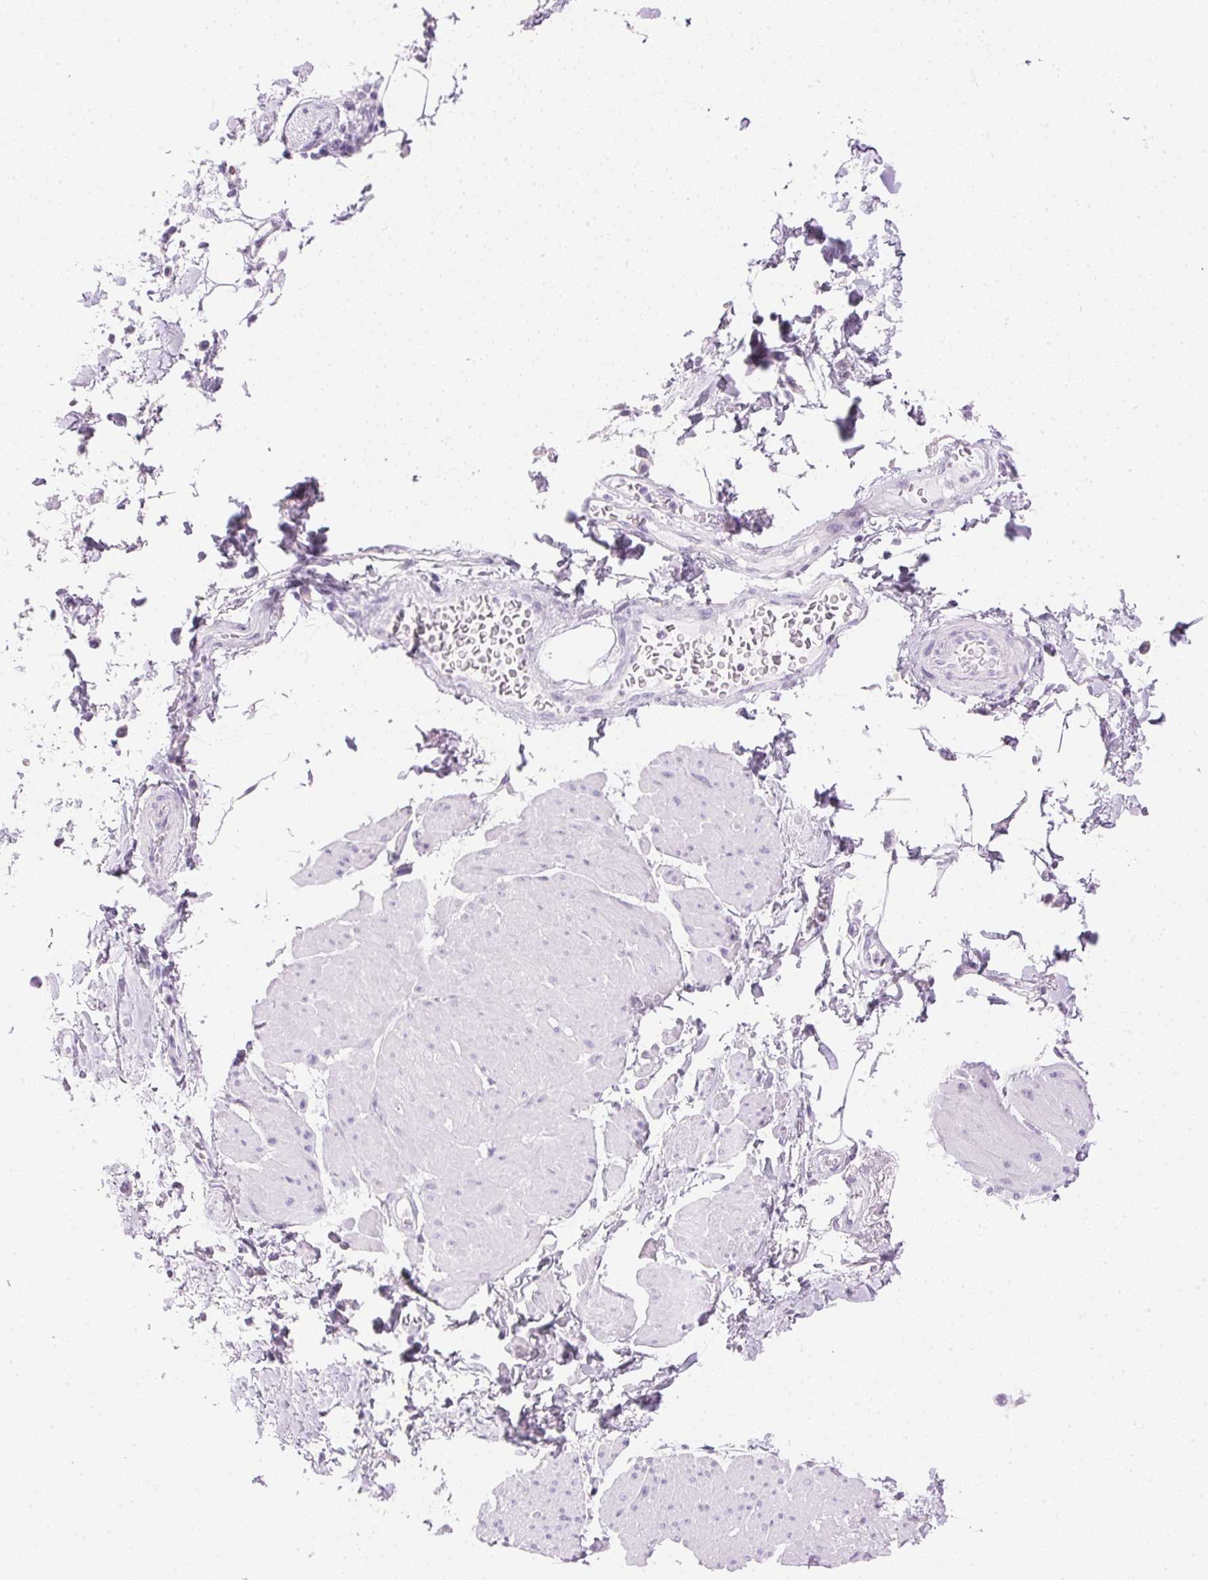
{"staining": {"intensity": "negative", "quantity": "none", "location": "none"}, "tissue": "adipose tissue", "cell_type": "Adipocytes", "image_type": "normal", "snomed": [{"axis": "morphology", "description": "Normal tissue, NOS"}, {"axis": "topography", "description": "Urinary bladder"}, {"axis": "topography", "description": "Peripheral nerve tissue"}], "caption": "There is no significant staining in adipocytes of adipose tissue. (DAB immunohistochemistry visualized using brightfield microscopy, high magnification).", "gene": "IGFBP1", "patient": {"sex": "female", "age": 60}}